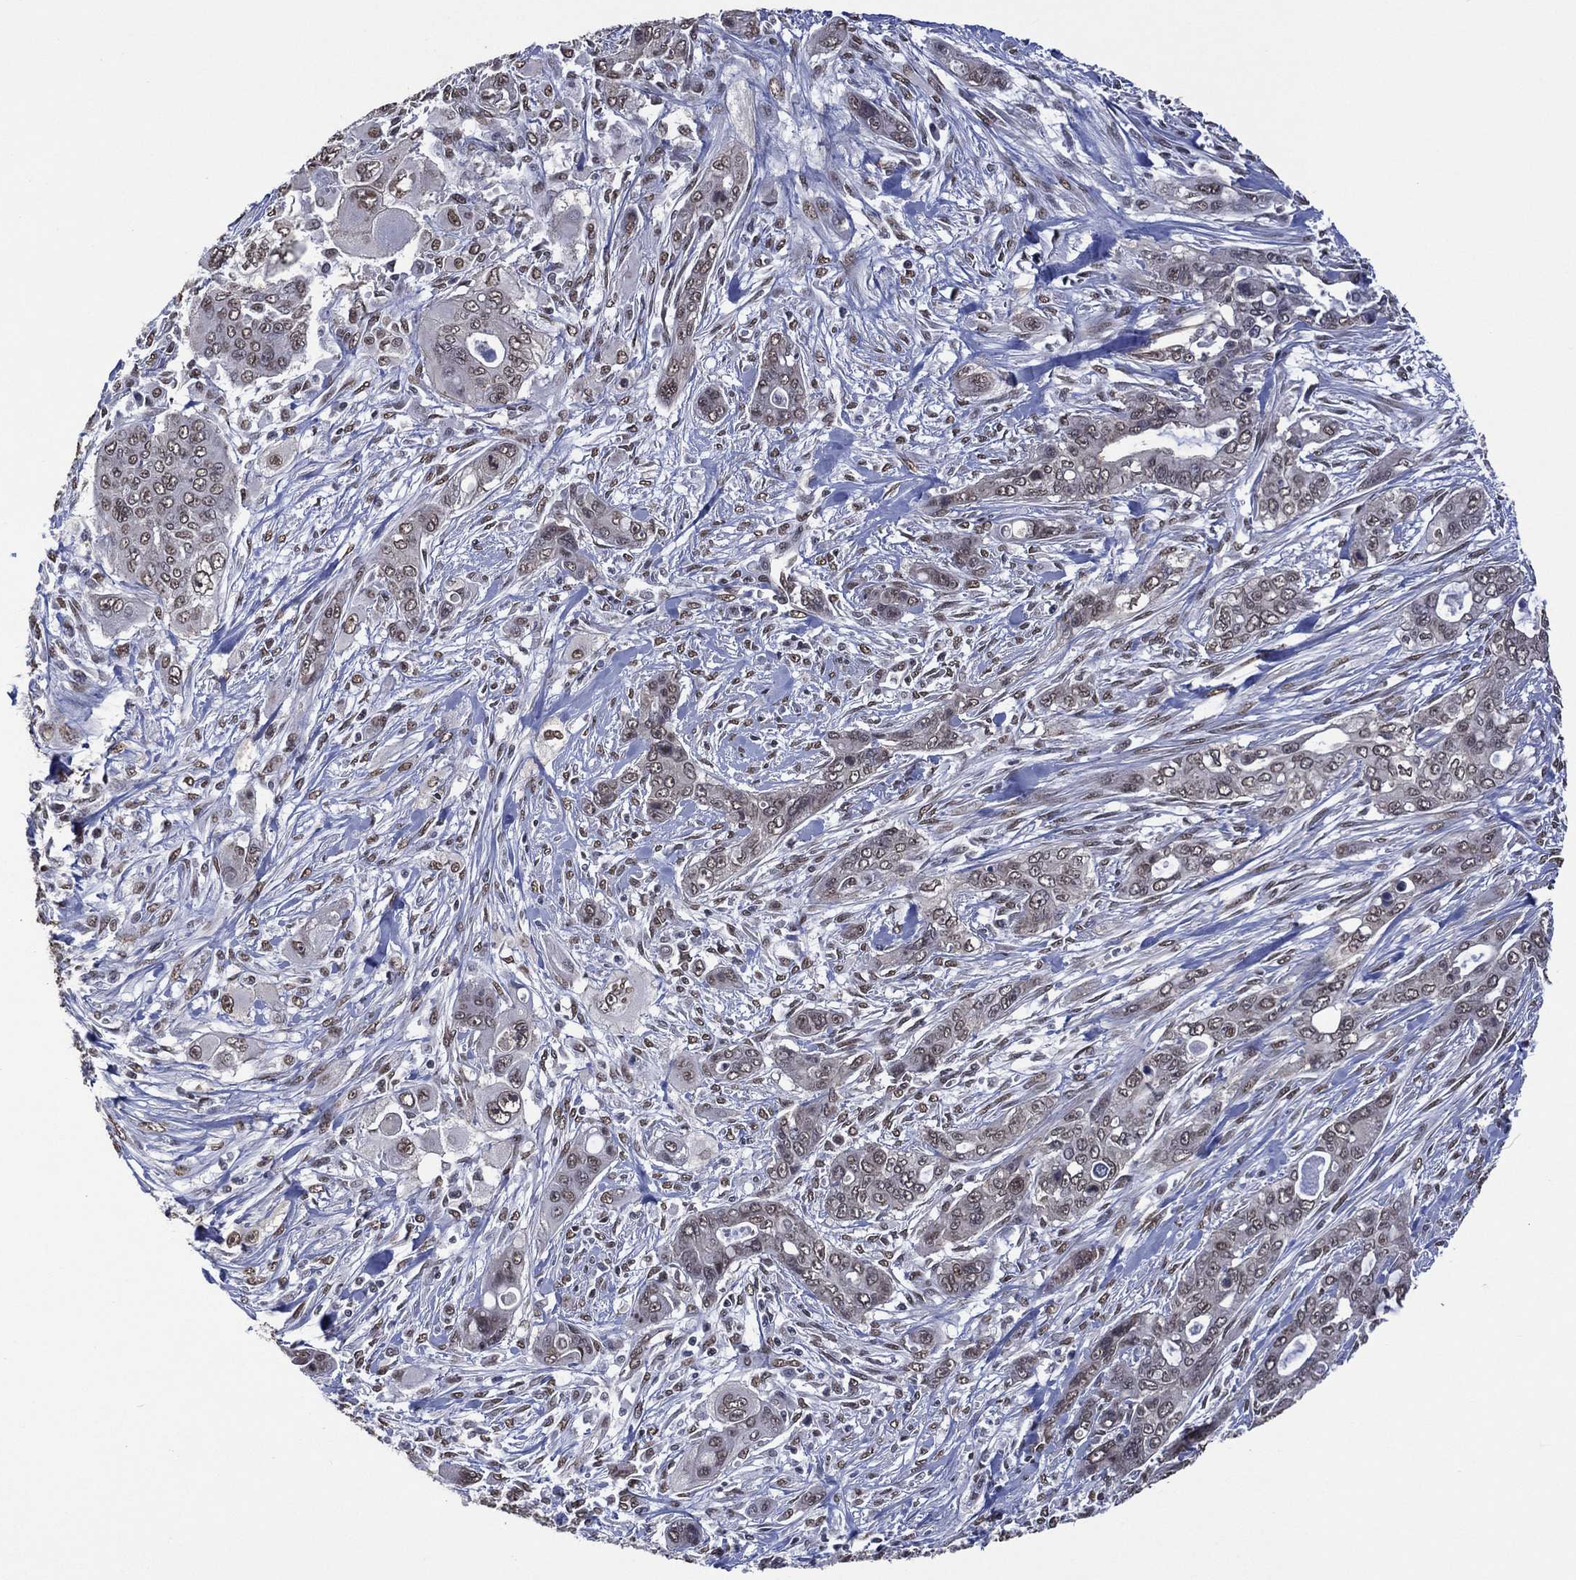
{"staining": {"intensity": "weak", "quantity": "<25%", "location": "nuclear"}, "tissue": "pancreatic cancer", "cell_type": "Tumor cells", "image_type": "cancer", "snomed": [{"axis": "morphology", "description": "Adenocarcinoma, NOS"}, {"axis": "topography", "description": "Pancreas"}], "caption": "Adenocarcinoma (pancreatic) stained for a protein using IHC exhibits no expression tumor cells.", "gene": "EHMT1", "patient": {"sex": "male", "age": 47}}